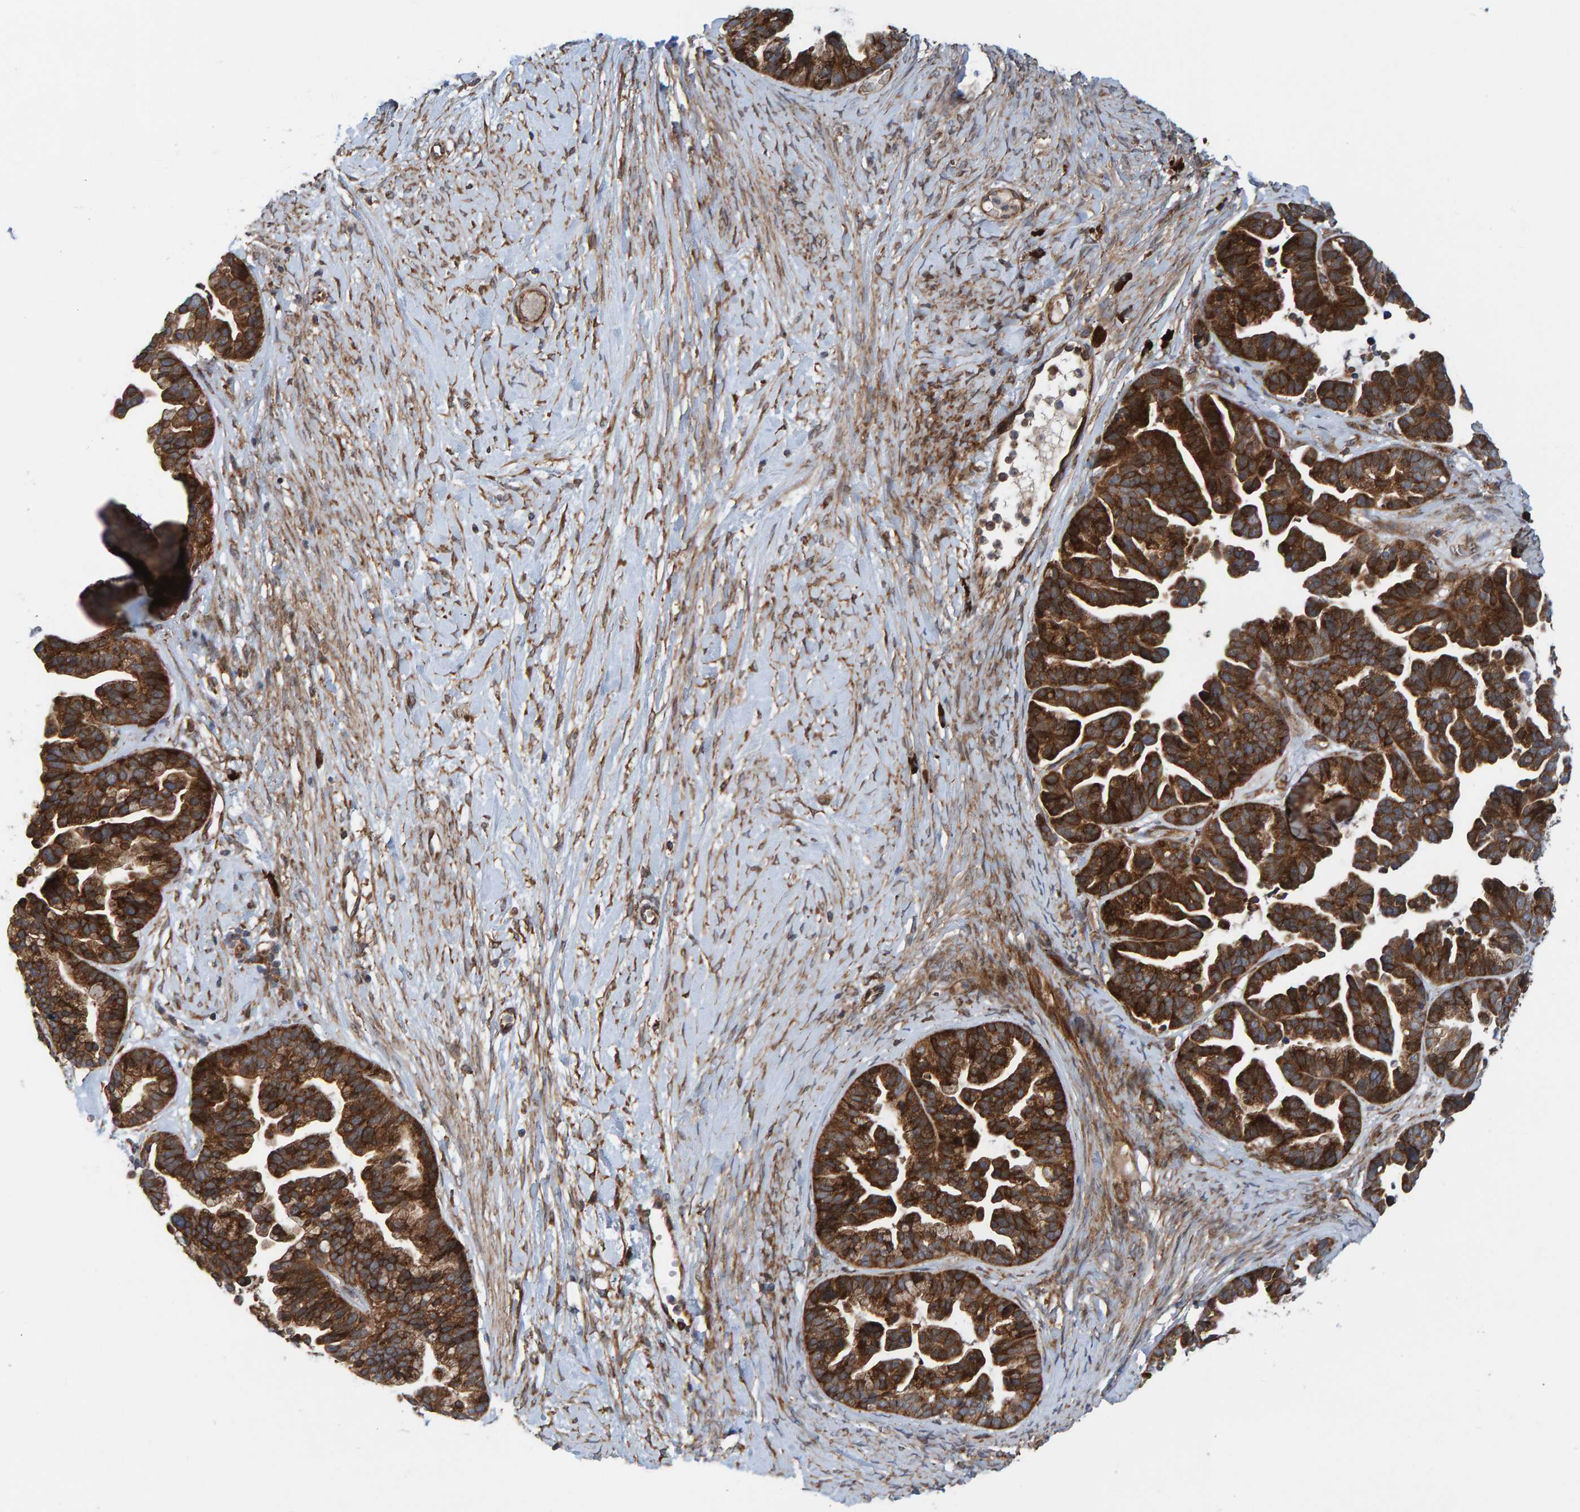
{"staining": {"intensity": "strong", "quantity": ">75%", "location": "cytoplasmic/membranous"}, "tissue": "ovarian cancer", "cell_type": "Tumor cells", "image_type": "cancer", "snomed": [{"axis": "morphology", "description": "Cystadenocarcinoma, serous, NOS"}, {"axis": "topography", "description": "Ovary"}], "caption": "This is a photomicrograph of immunohistochemistry (IHC) staining of ovarian serous cystadenocarcinoma, which shows strong positivity in the cytoplasmic/membranous of tumor cells.", "gene": "KIAA0753", "patient": {"sex": "female", "age": 56}}